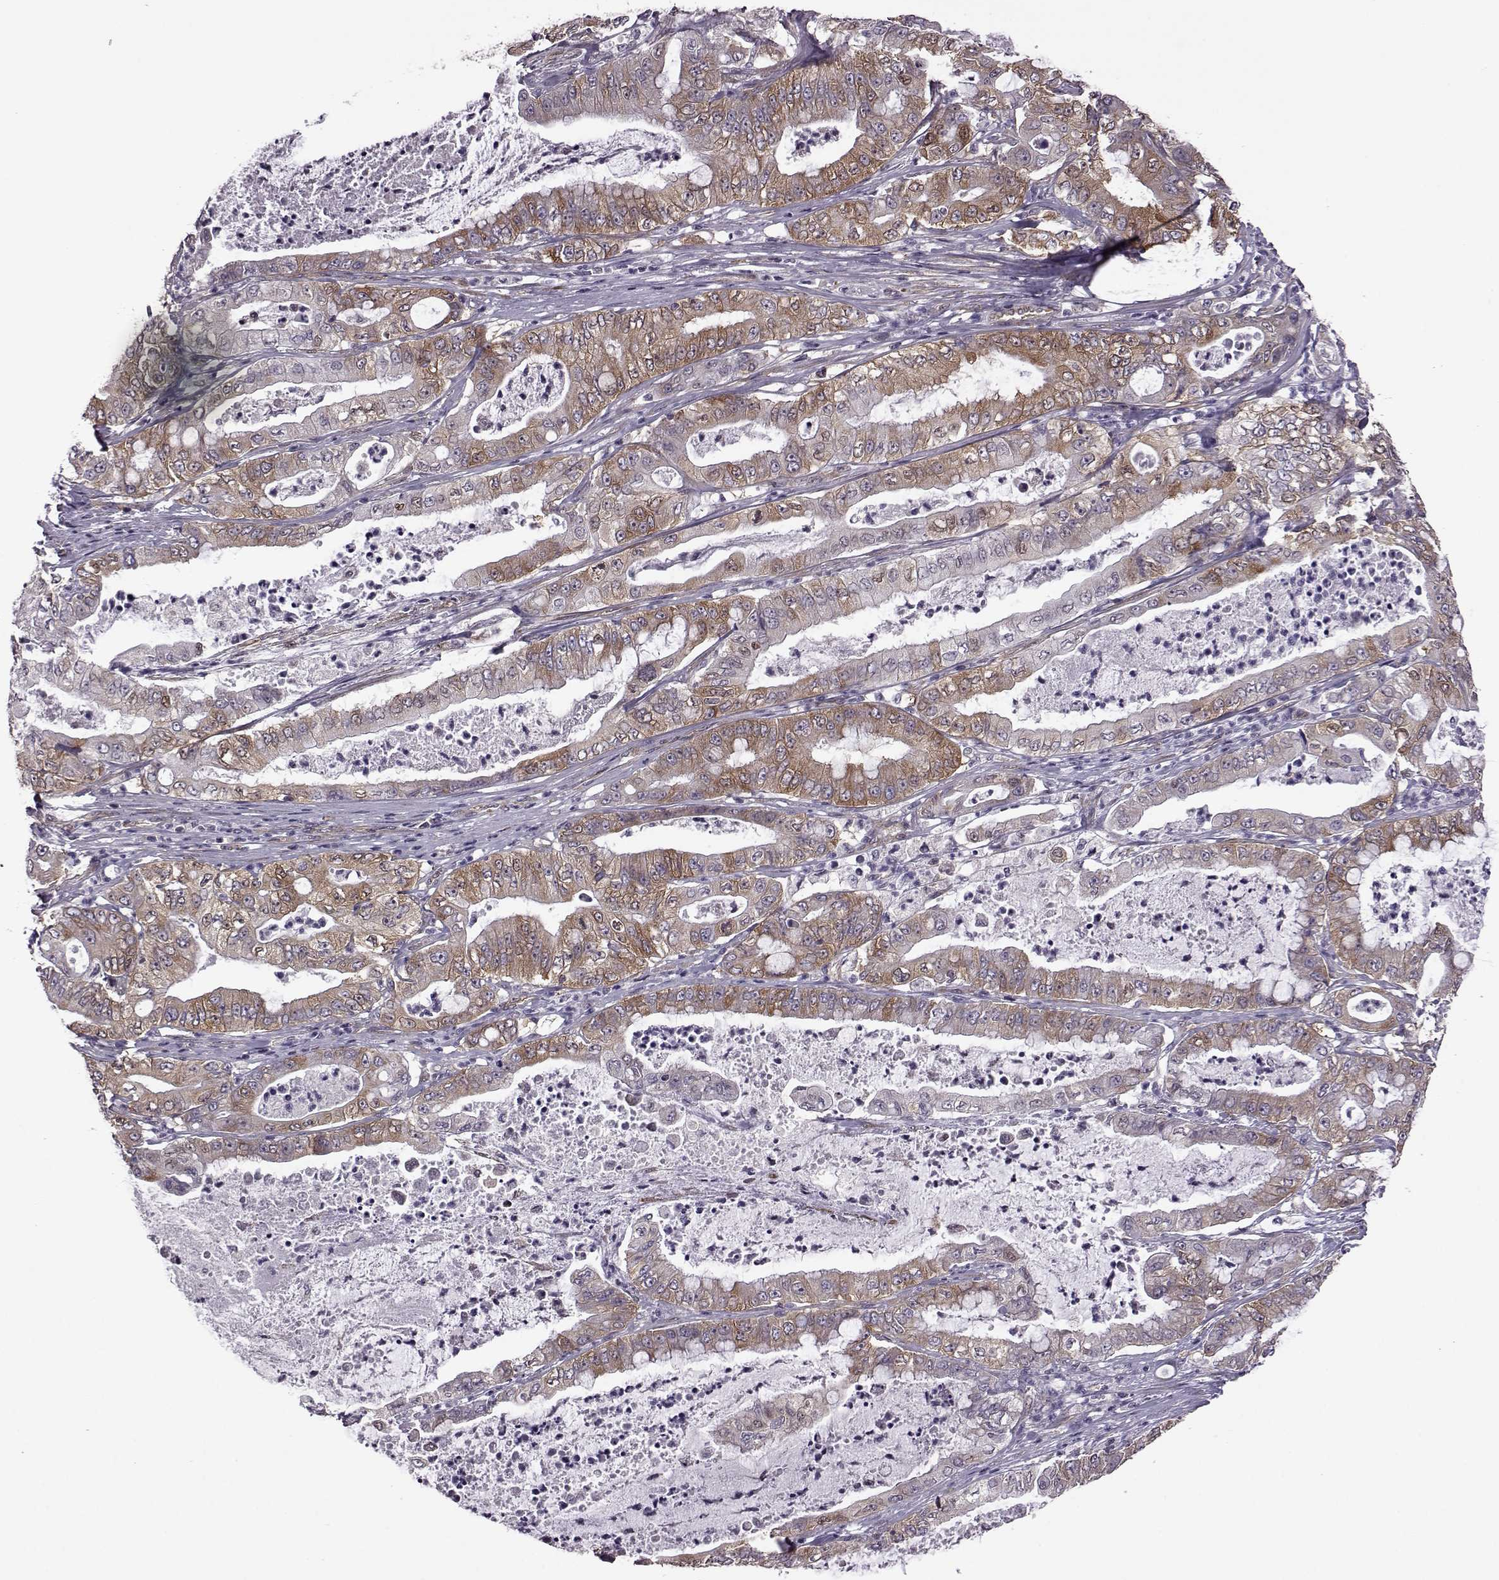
{"staining": {"intensity": "moderate", "quantity": ">75%", "location": "cytoplasmic/membranous"}, "tissue": "pancreatic cancer", "cell_type": "Tumor cells", "image_type": "cancer", "snomed": [{"axis": "morphology", "description": "Adenocarcinoma, NOS"}, {"axis": "topography", "description": "Pancreas"}], "caption": "Moderate cytoplasmic/membranous expression for a protein is identified in about >75% of tumor cells of pancreatic adenocarcinoma using immunohistochemistry.", "gene": "URI1", "patient": {"sex": "male", "age": 71}}